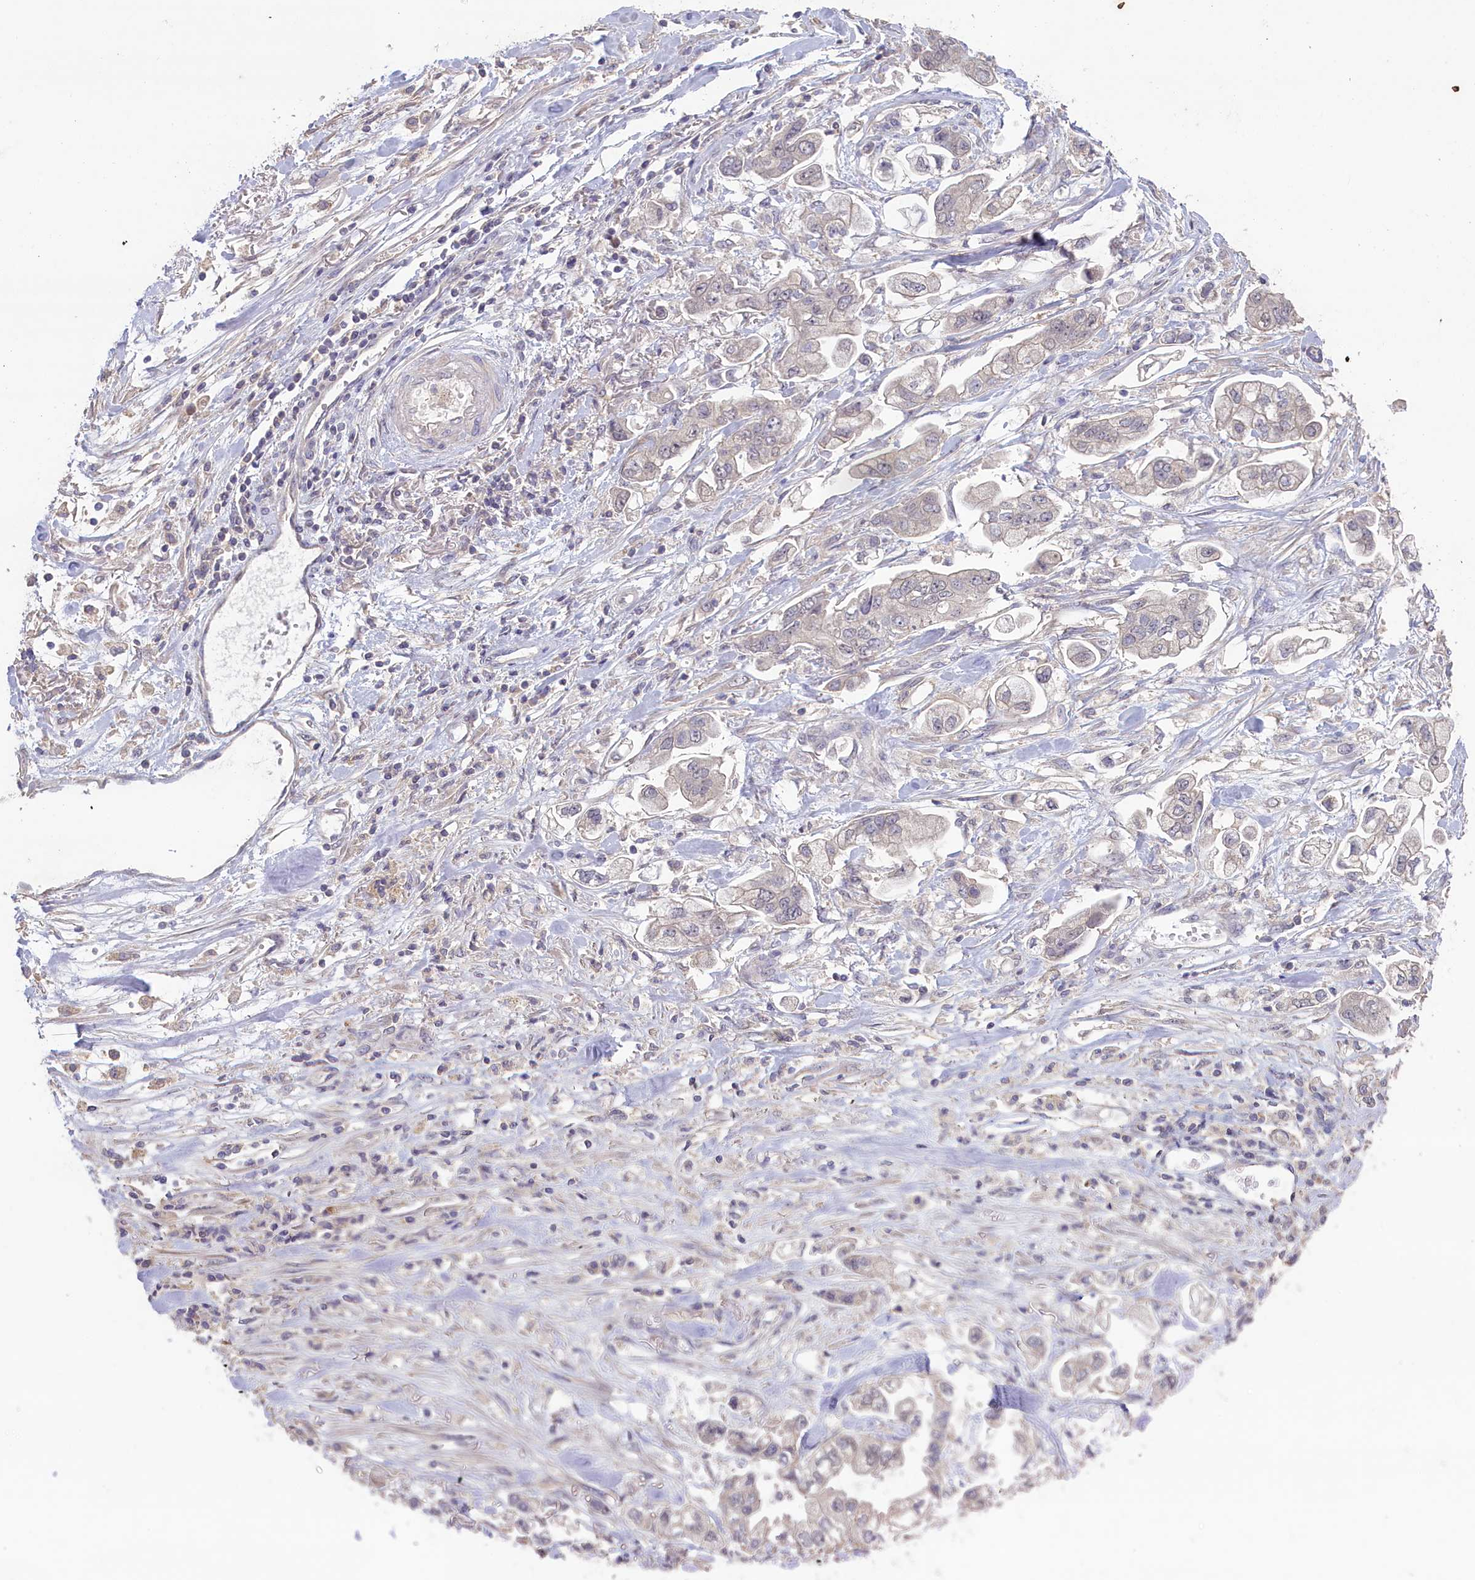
{"staining": {"intensity": "negative", "quantity": "none", "location": "none"}, "tissue": "stomach cancer", "cell_type": "Tumor cells", "image_type": "cancer", "snomed": [{"axis": "morphology", "description": "Adenocarcinoma, NOS"}, {"axis": "topography", "description": "Stomach"}], "caption": "The image shows no significant positivity in tumor cells of adenocarcinoma (stomach). The staining is performed using DAB brown chromogen with nuclei counter-stained in using hematoxylin.", "gene": "ATF7IP2", "patient": {"sex": "male", "age": 62}}